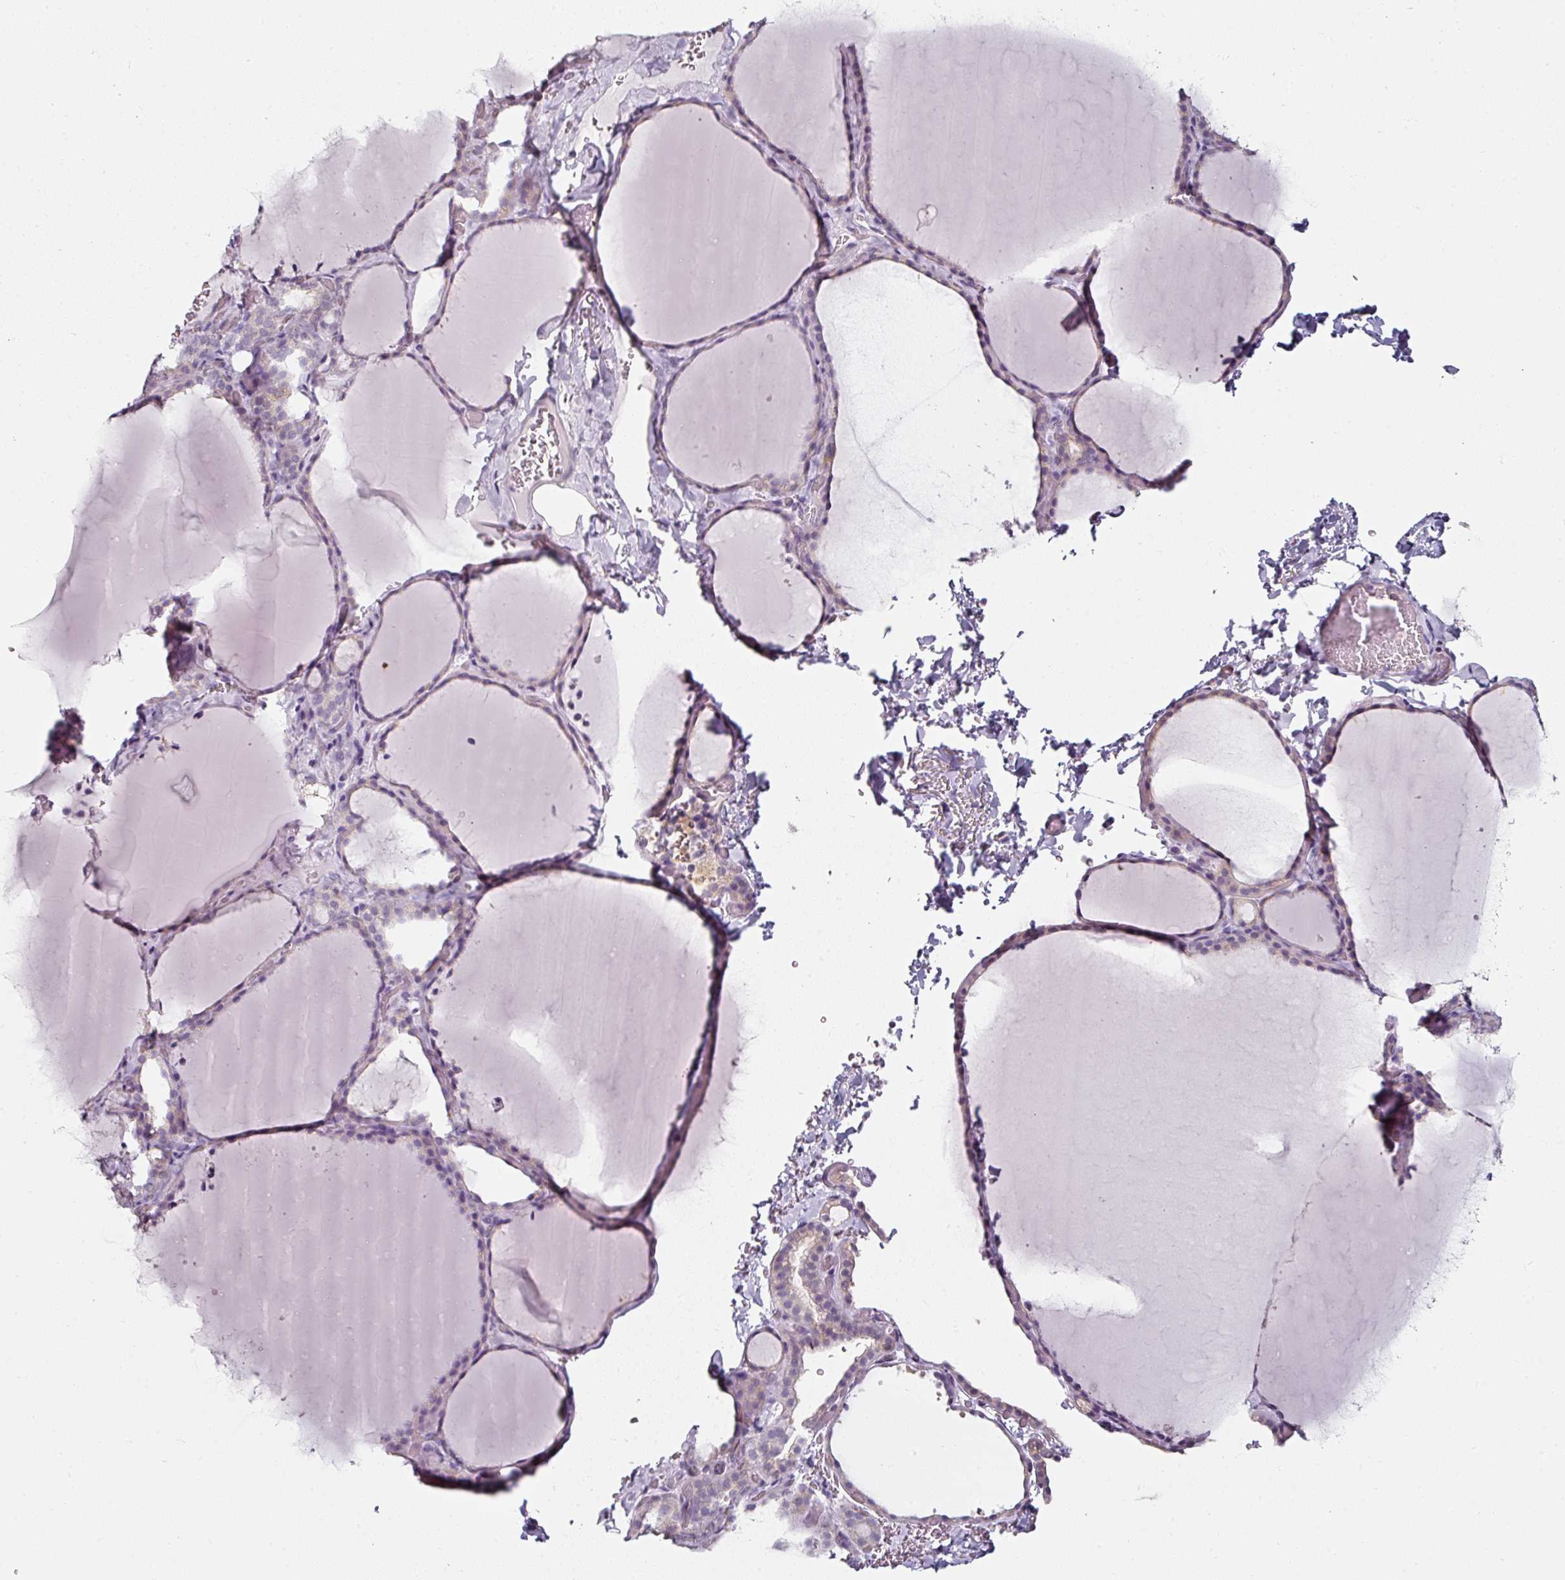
{"staining": {"intensity": "weak", "quantity": "25%-75%", "location": "cytoplasmic/membranous"}, "tissue": "thyroid gland", "cell_type": "Glandular cells", "image_type": "normal", "snomed": [{"axis": "morphology", "description": "Normal tissue, NOS"}, {"axis": "topography", "description": "Thyroid gland"}], "caption": "DAB immunohistochemical staining of unremarkable human thyroid gland exhibits weak cytoplasmic/membranous protein expression in about 25%-75% of glandular cells. The protein is stained brown, and the nuclei are stained in blue (DAB (3,3'-diaminobenzidine) IHC with brightfield microscopy, high magnification).", "gene": "CAP2", "patient": {"sex": "female", "age": 22}}